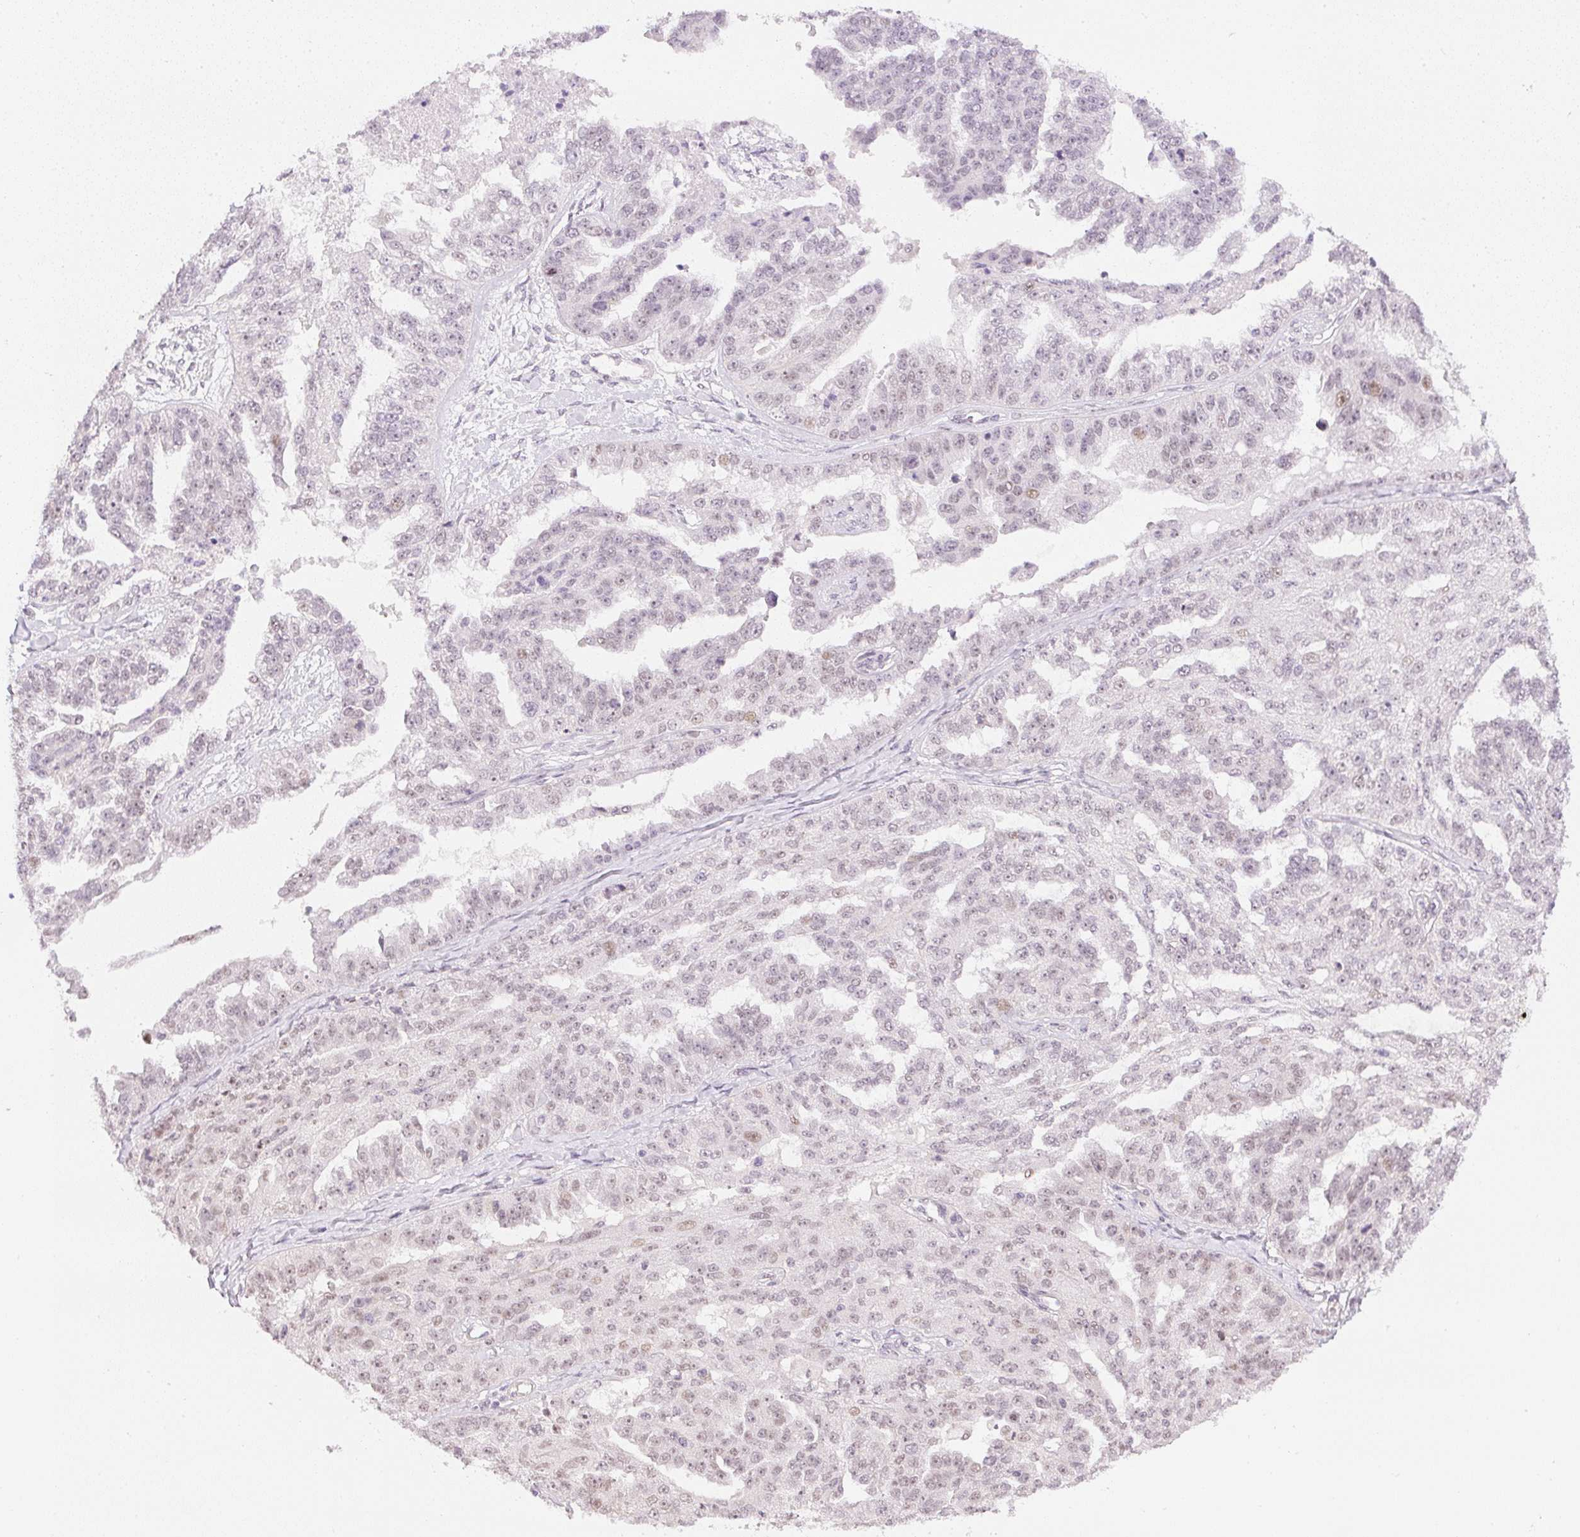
{"staining": {"intensity": "weak", "quantity": "25%-75%", "location": "nuclear"}, "tissue": "ovarian cancer", "cell_type": "Tumor cells", "image_type": "cancer", "snomed": [{"axis": "morphology", "description": "Cystadenocarcinoma, serous, NOS"}, {"axis": "topography", "description": "Ovary"}], "caption": "Ovarian cancer (serous cystadenocarcinoma) stained with a brown dye shows weak nuclear positive expression in about 25%-75% of tumor cells.", "gene": "DPPA4", "patient": {"sex": "female", "age": 58}}